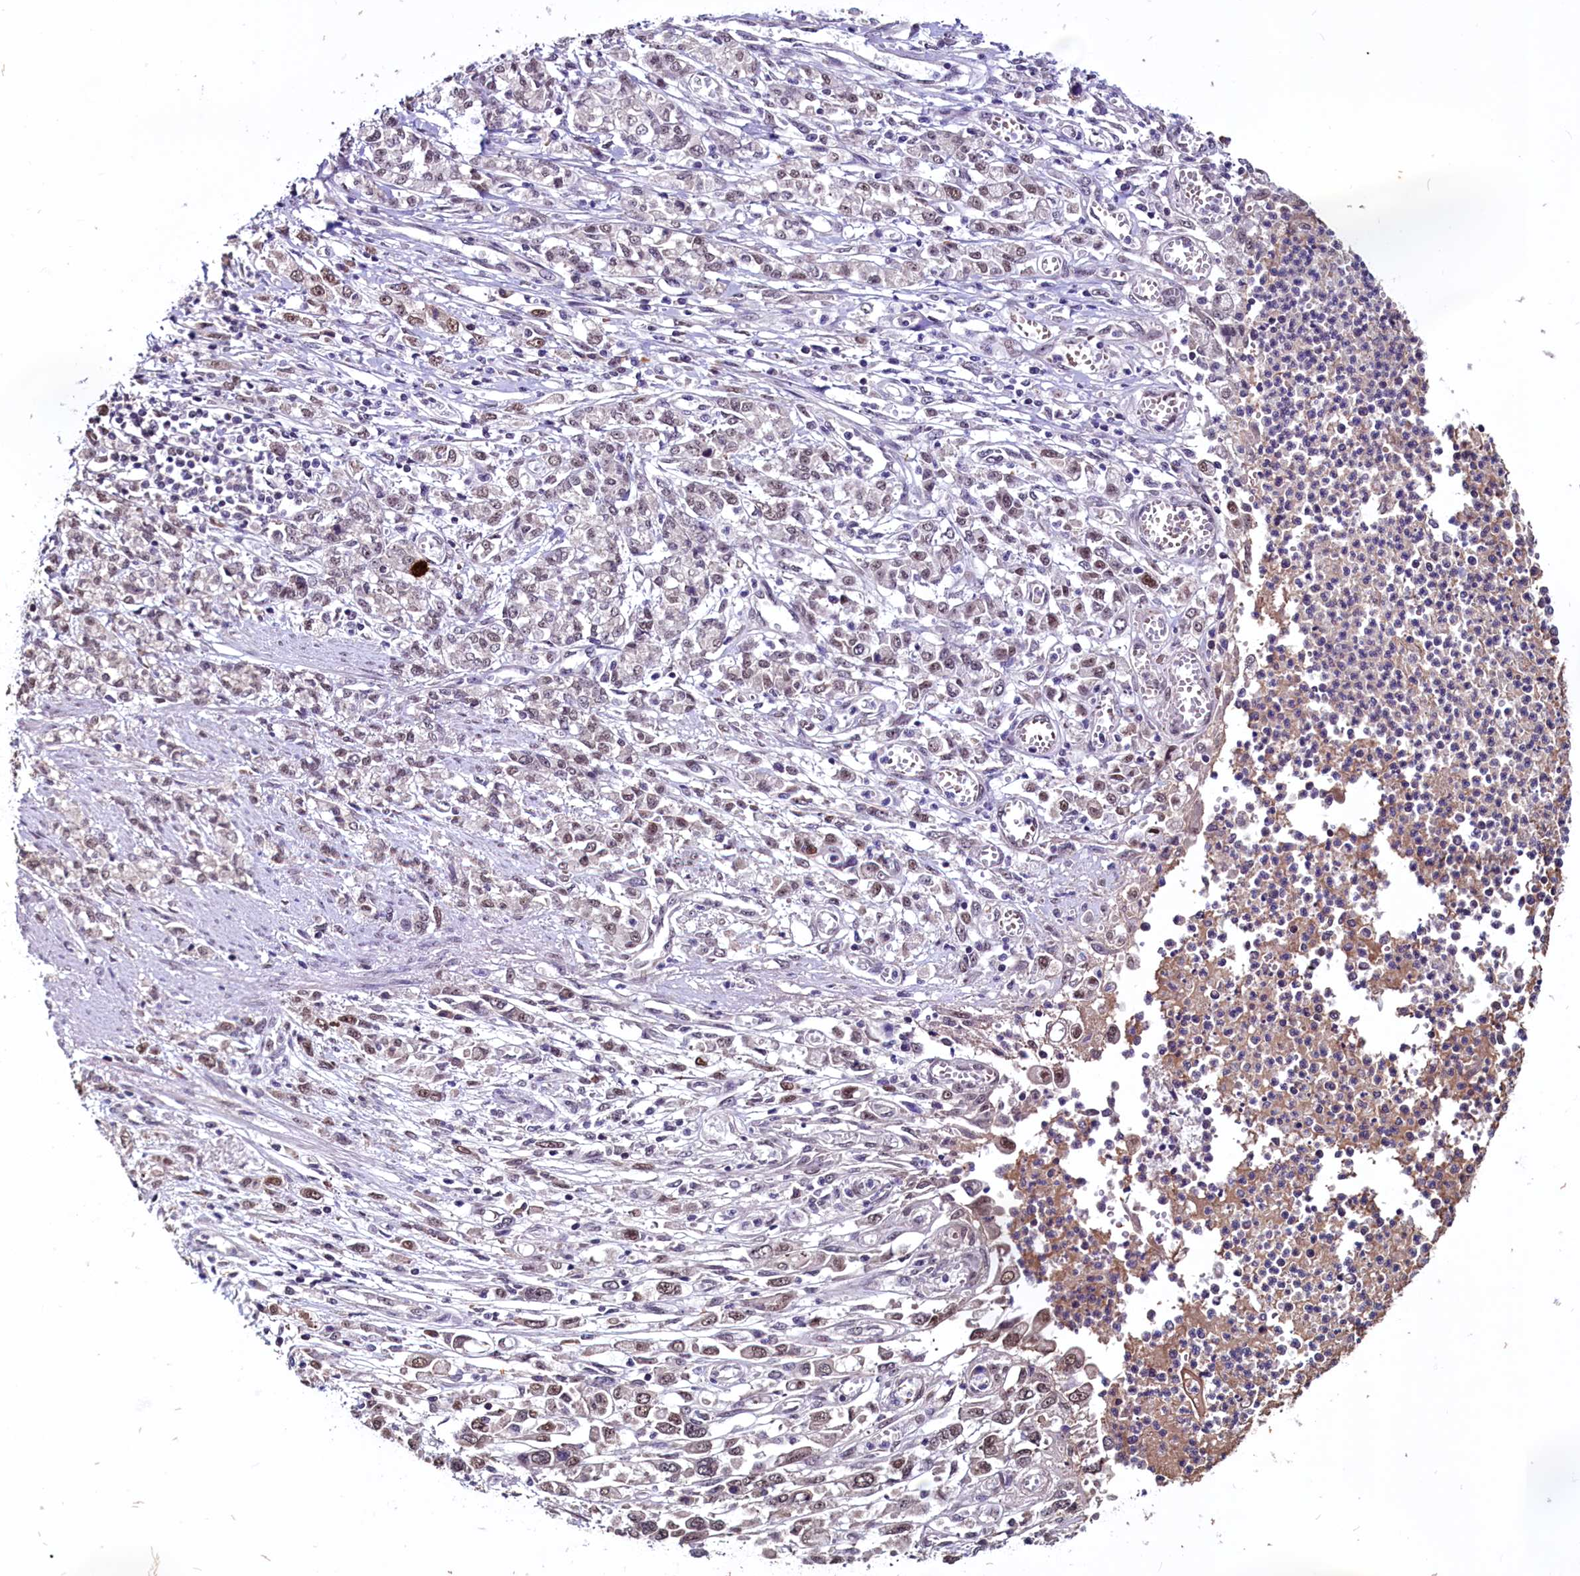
{"staining": {"intensity": "weak", "quantity": "25%-75%", "location": "nuclear"}, "tissue": "stomach cancer", "cell_type": "Tumor cells", "image_type": "cancer", "snomed": [{"axis": "morphology", "description": "Adenocarcinoma, NOS"}, {"axis": "topography", "description": "Stomach"}], "caption": "Human stomach cancer stained with a protein marker reveals weak staining in tumor cells.", "gene": "RNMT", "patient": {"sex": "female", "age": 76}}